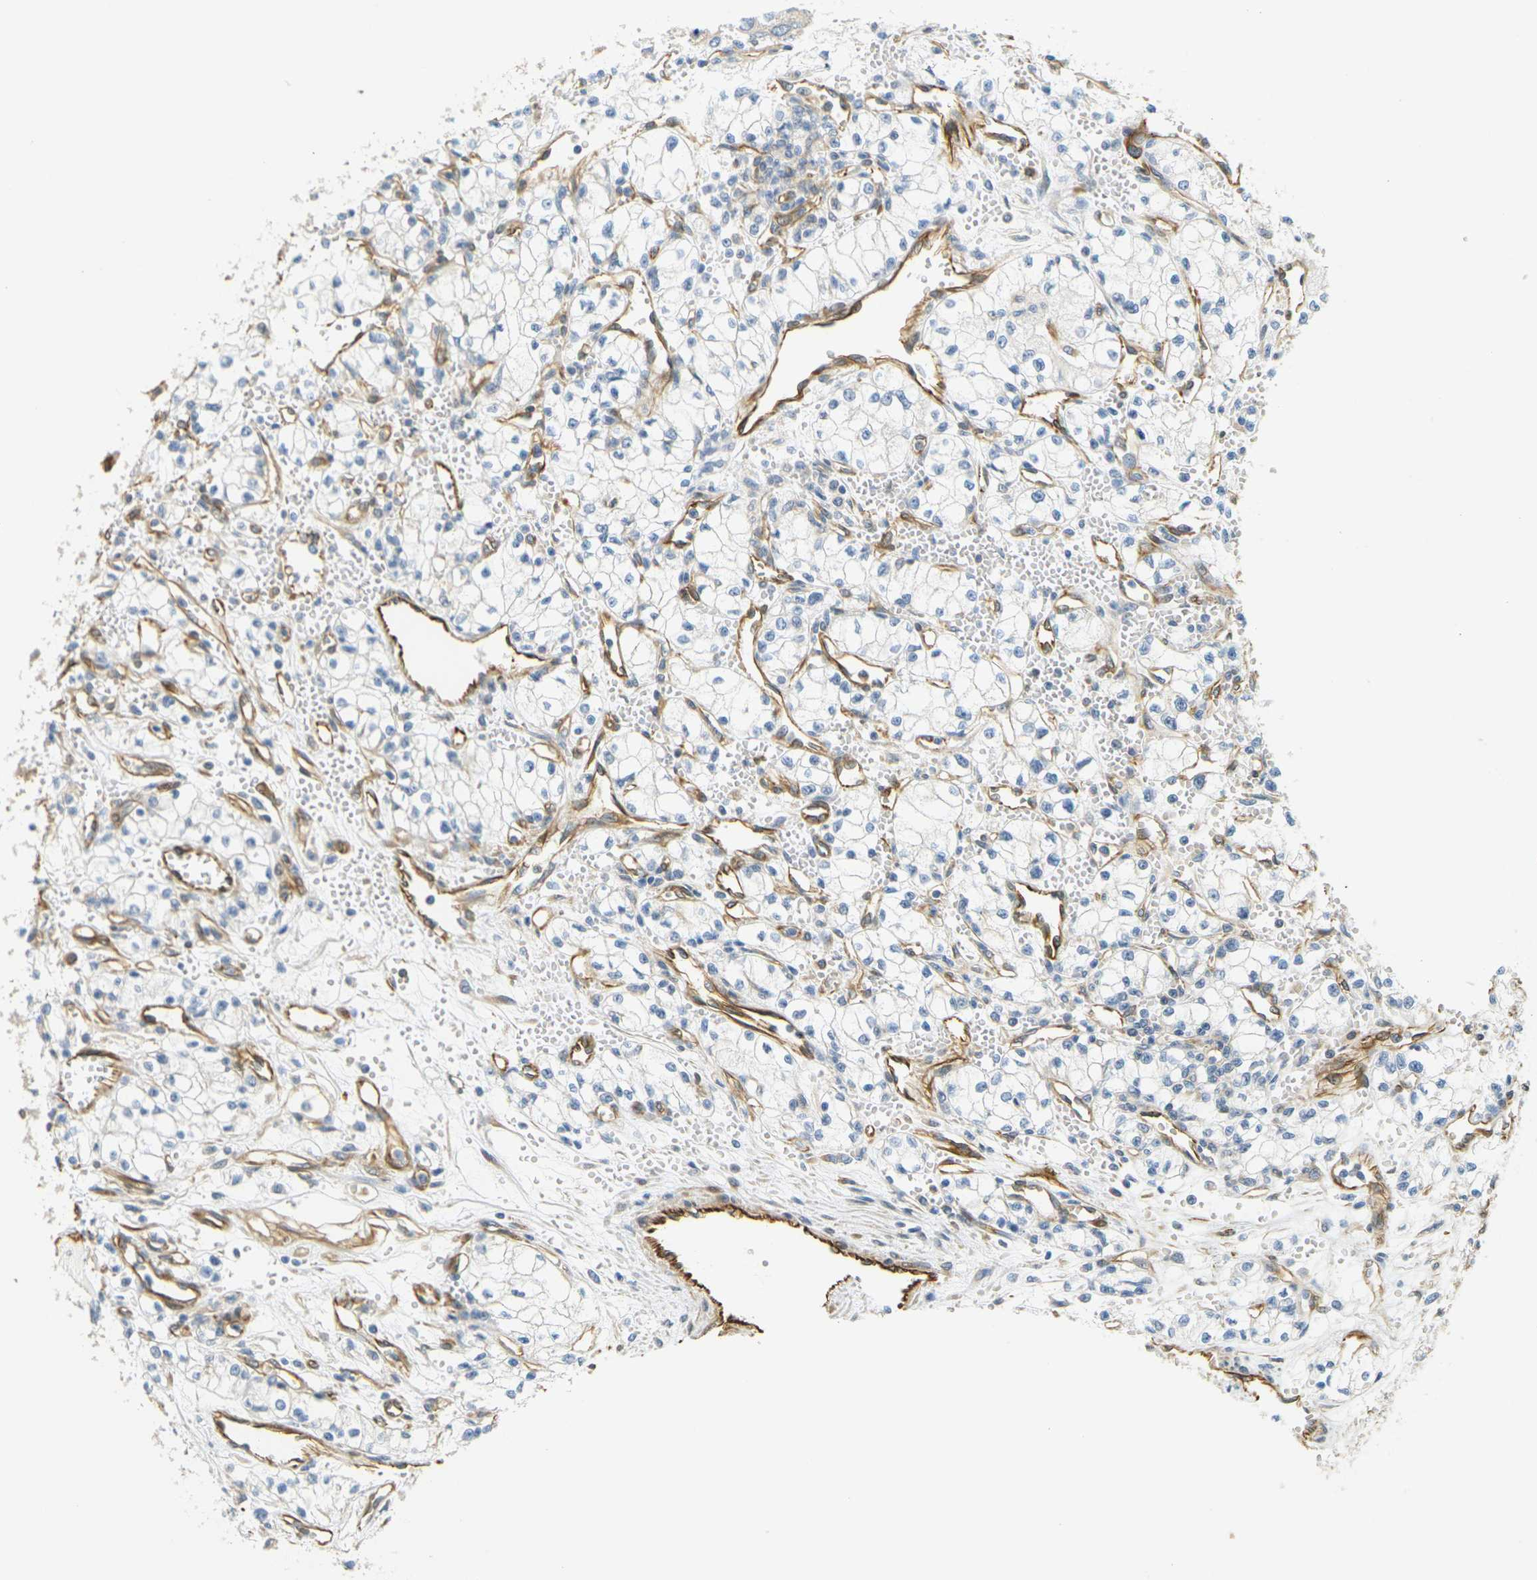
{"staining": {"intensity": "negative", "quantity": "none", "location": "none"}, "tissue": "renal cancer", "cell_type": "Tumor cells", "image_type": "cancer", "snomed": [{"axis": "morphology", "description": "Normal tissue, NOS"}, {"axis": "morphology", "description": "Adenocarcinoma, NOS"}, {"axis": "topography", "description": "Kidney"}], "caption": "DAB (3,3'-diaminobenzidine) immunohistochemical staining of adenocarcinoma (renal) reveals no significant staining in tumor cells.", "gene": "CYTH3", "patient": {"sex": "male", "age": 59}}